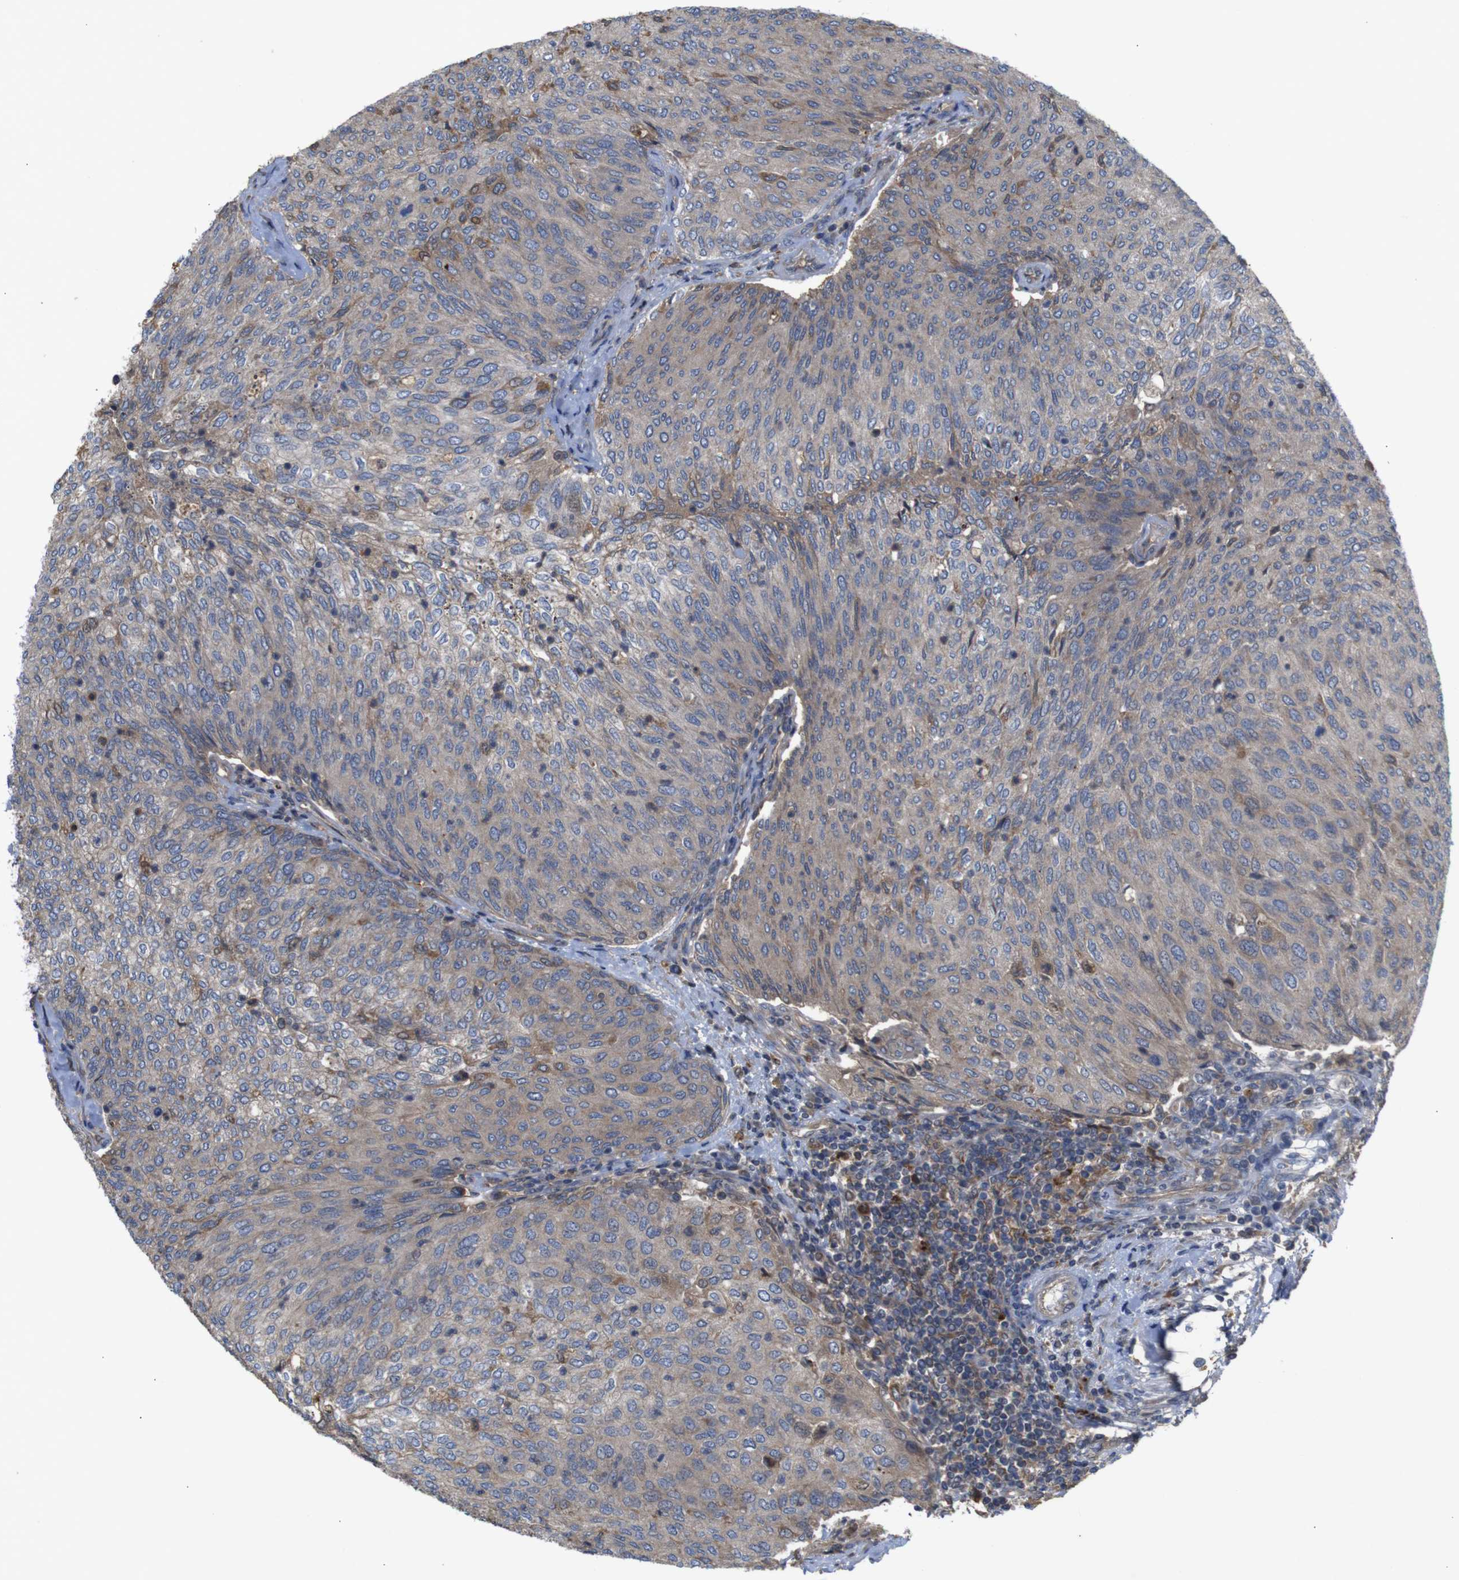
{"staining": {"intensity": "weak", "quantity": ">75%", "location": "cytoplasmic/membranous"}, "tissue": "urothelial cancer", "cell_type": "Tumor cells", "image_type": "cancer", "snomed": [{"axis": "morphology", "description": "Urothelial carcinoma, Low grade"}, {"axis": "topography", "description": "Urinary bladder"}], "caption": "Immunohistochemistry micrograph of neoplastic tissue: human urothelial cancer stained using immunohistochemistry displays low levels of weak protein expression localized specifically in the cytoplasmic/membranous of tumor cells, appearing as a cytoplasmic/membranous brown color.", "gene": "PTPN1", "patient": {"sex": "female", "age": 79}}